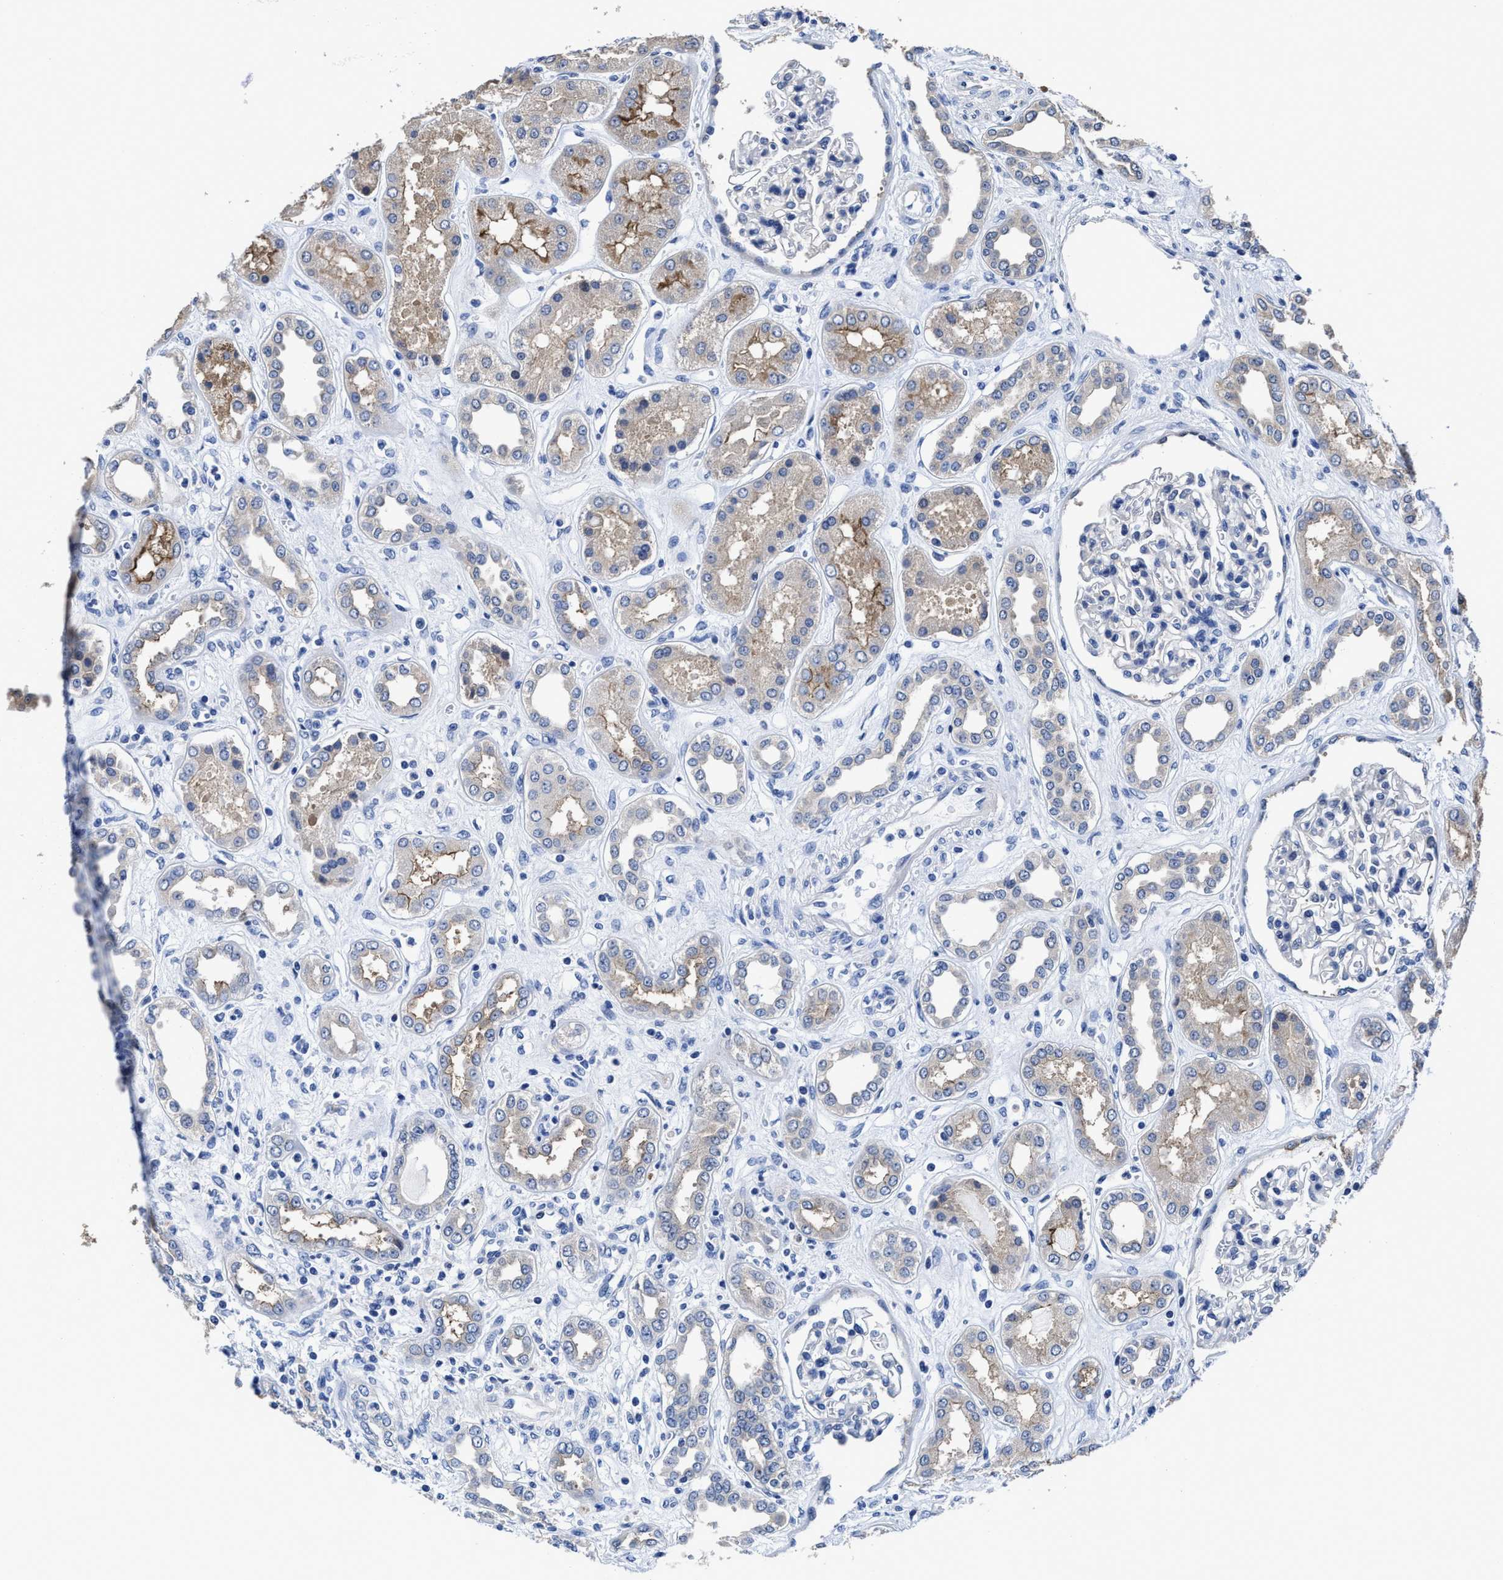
{"staining": {"intensity": "negative", "quantity": "none", "location": "none"}, "tissue": "kidney", "cell_type": "Cells in glomeruli", "image_type": "normal", "snomed": [{"axis": "morphology", "description": "Normal tissue, NOS"}, {"axis": "topography", "description": "Kidney"}], "caption": "This is an IHC photomicrograph of unremarkable human kidney. There is no expression in cells in glomeruli.", "gene": "HOOK1", "patient": {"sex": "male", "age": 59}}